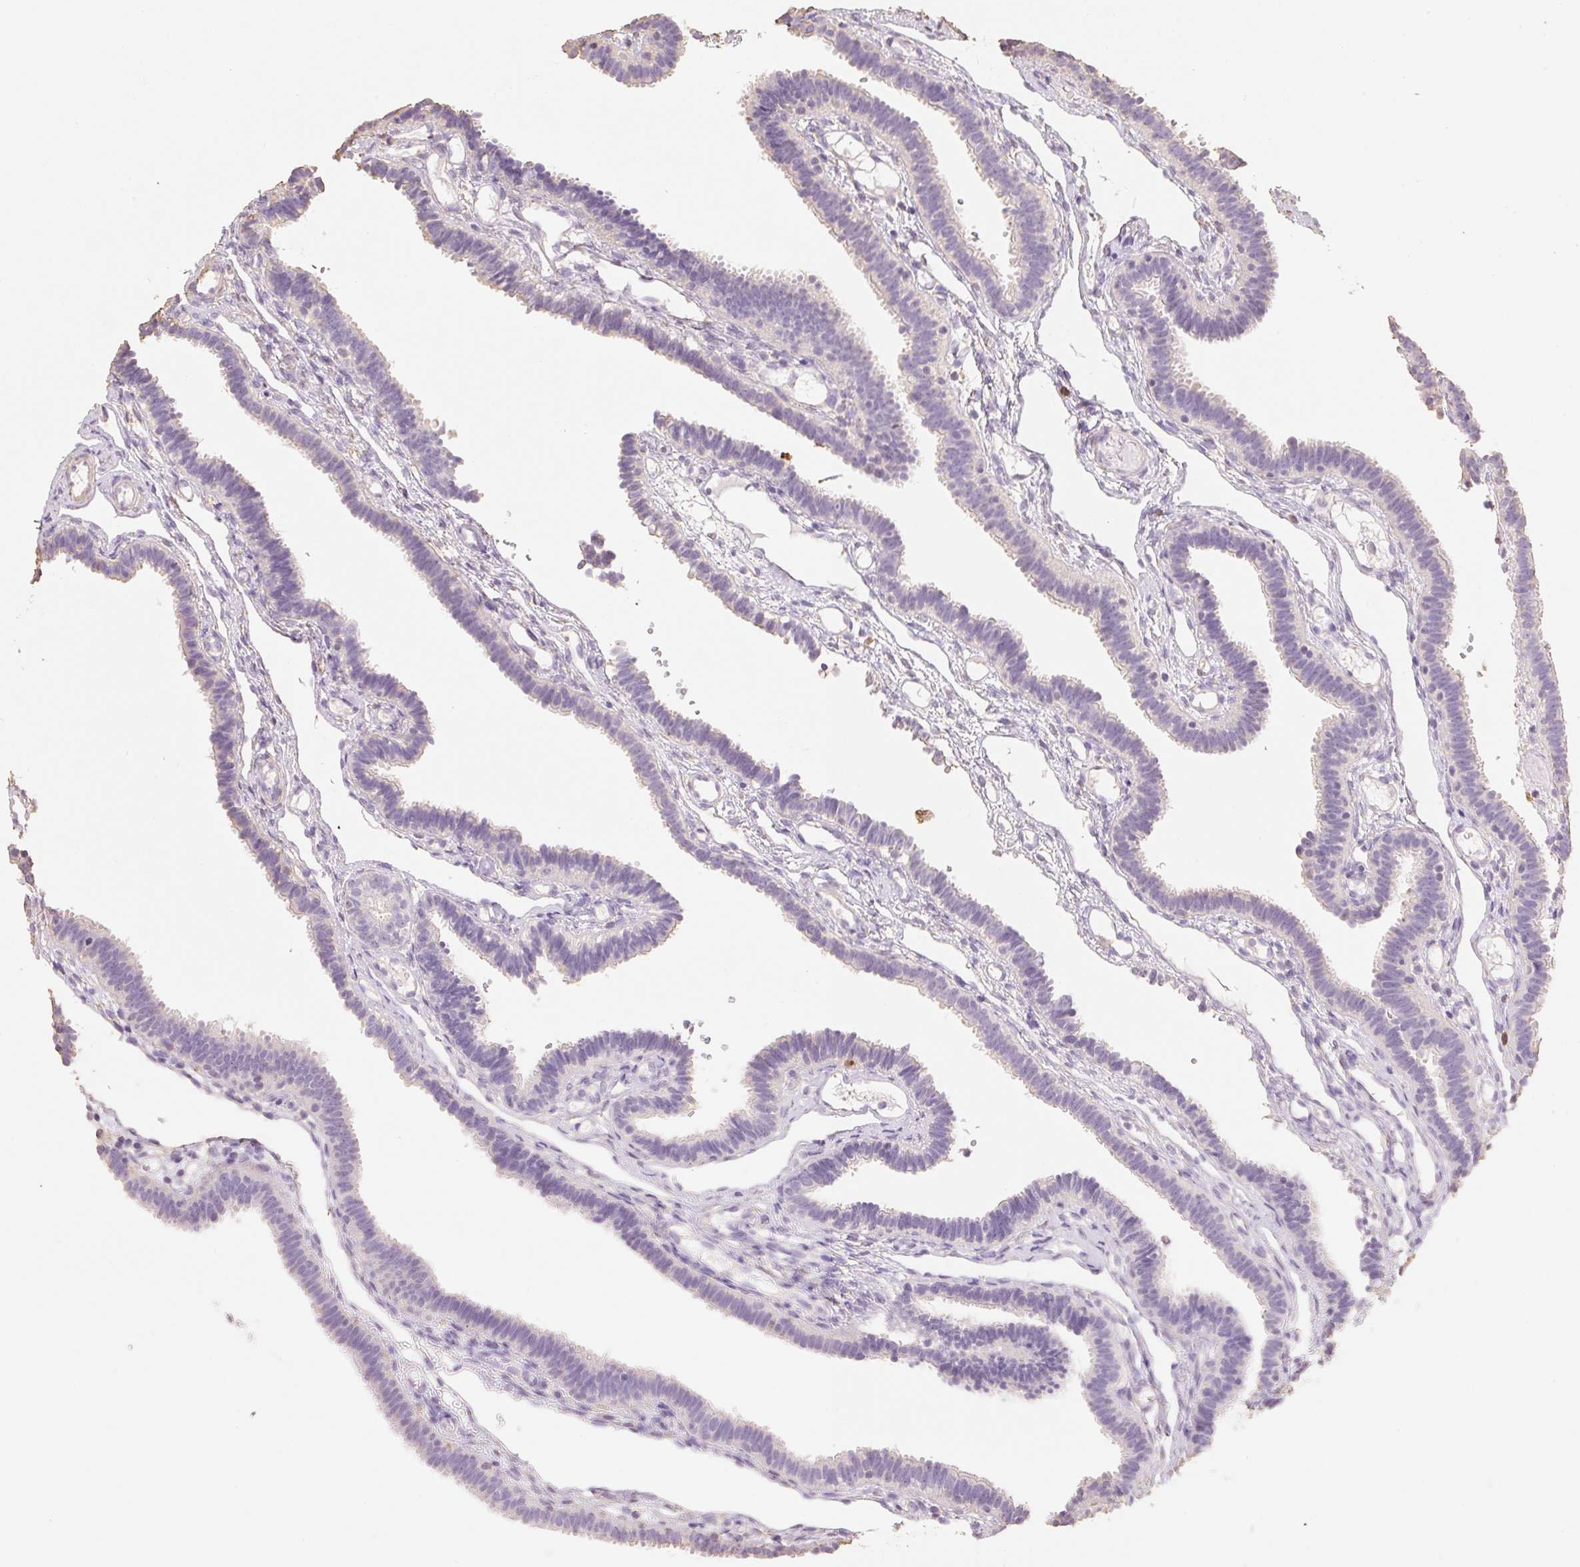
{"staining": {"intensity": "negative", "quantity": "none", "location": "none"}, "tissue": "fallopian tube", "cell_type": "Glandular cells", "image_type": "normal", "snomed": [{"axis": "morphology", "description": "Normal tissue, NOS"}, {"axis": "topography", "description": "Fallopian tube"}], "caption": "This is an immunohistochemistry (IHC) histopathology image of normal human fallopian tube. There is no expression in glandular cells.", "gene": "MBOAT7", "patient": {"sex": "female", "age": 37}}